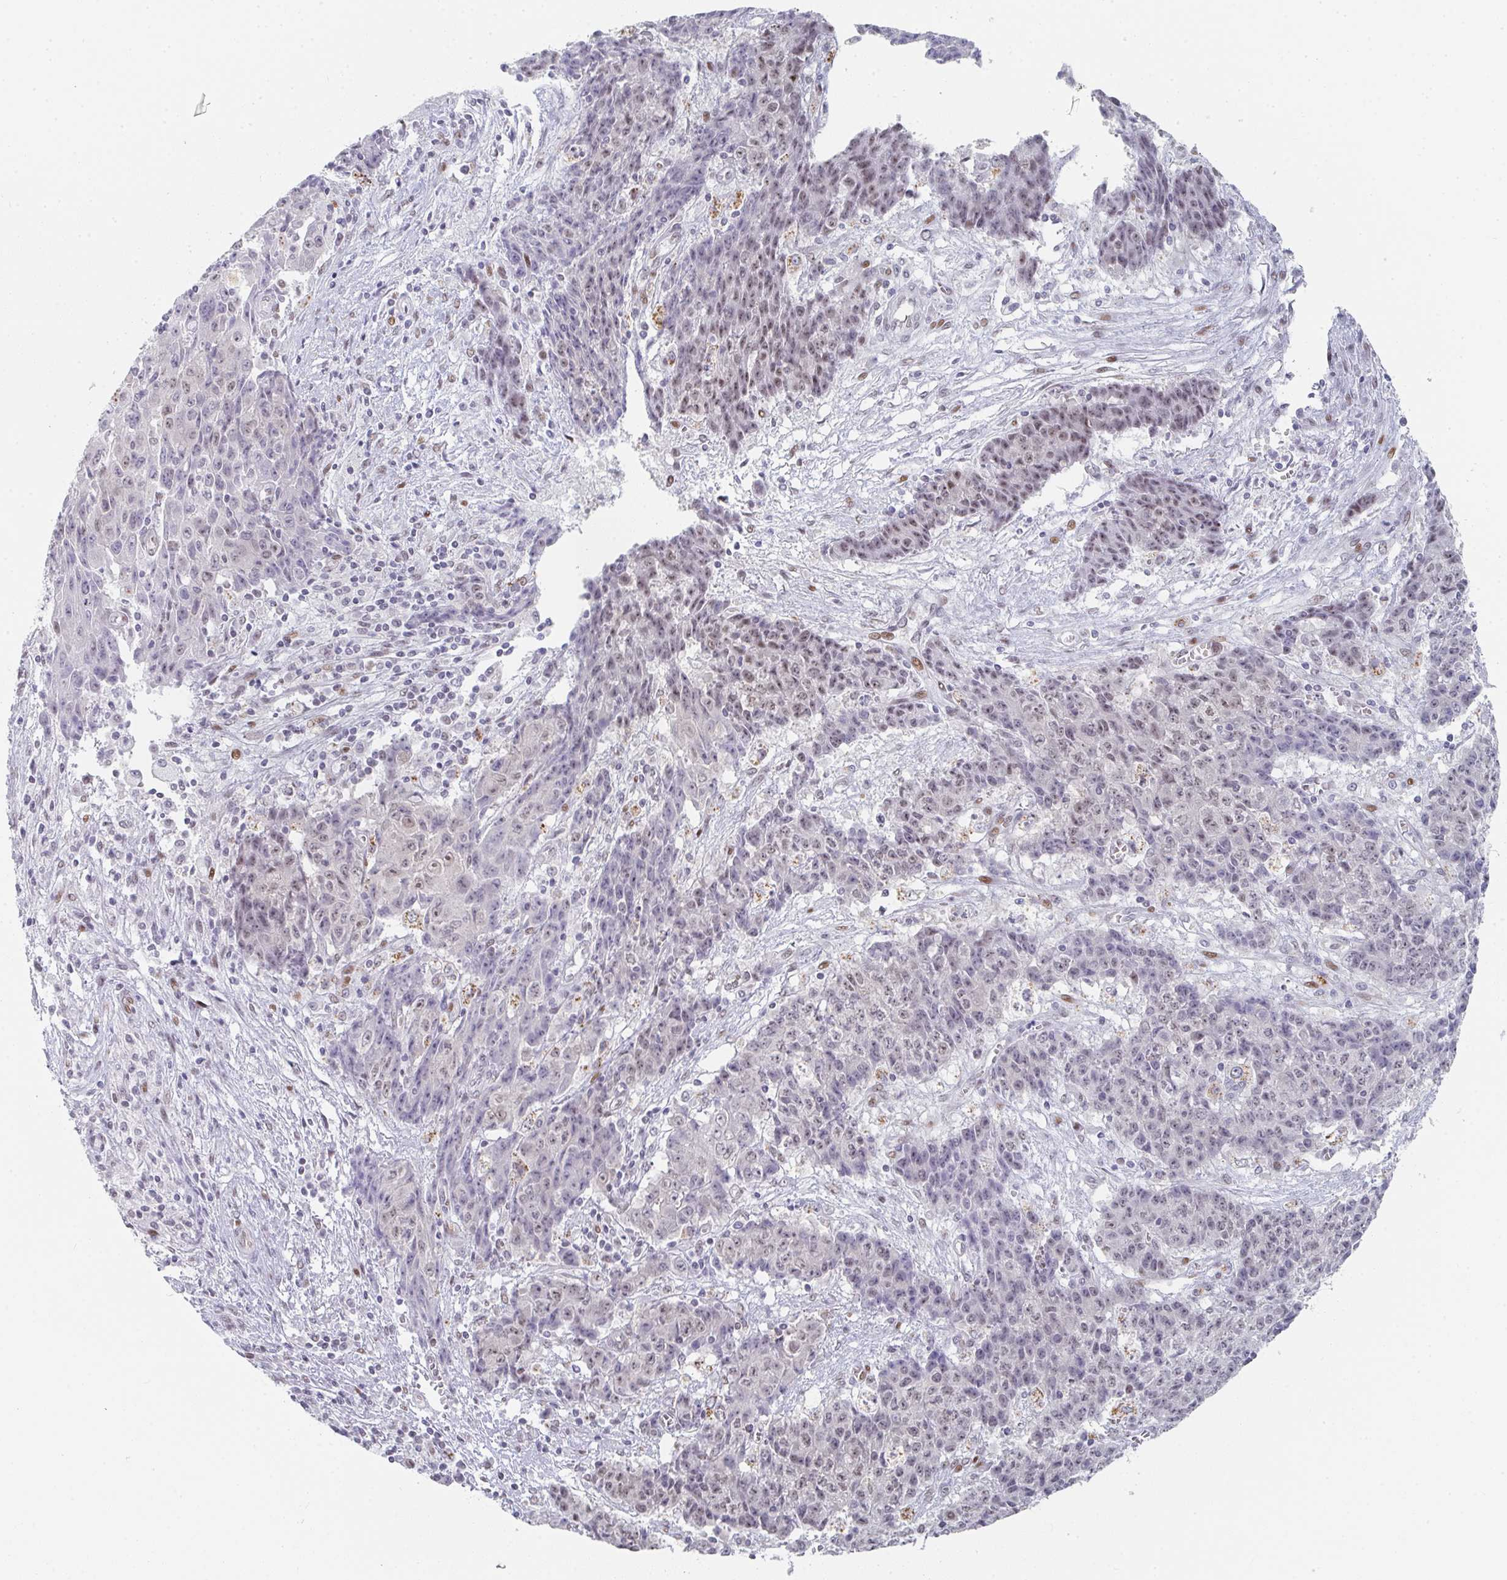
{"staining": {"intensity": "moderate", "quantity": ">75%", "location": "nuclear"}, "tissue": "ovarian cancer", "cell_type": "Tumor cells", "image_type": "cancer", "snomed": [{"axis": "morphology", "description": "Carcinoma, endometroid"}, {"axis": "topography", "description": "Ovary"}], "caption": "Brown immunohistochemical staining in human endometroid carcinoma (ovarian) shows moderate nuclear positivity in approximately >75% of tumor cells.", "gene": "POU2AF2", "patient": {"sex": "female", "age": 42}}